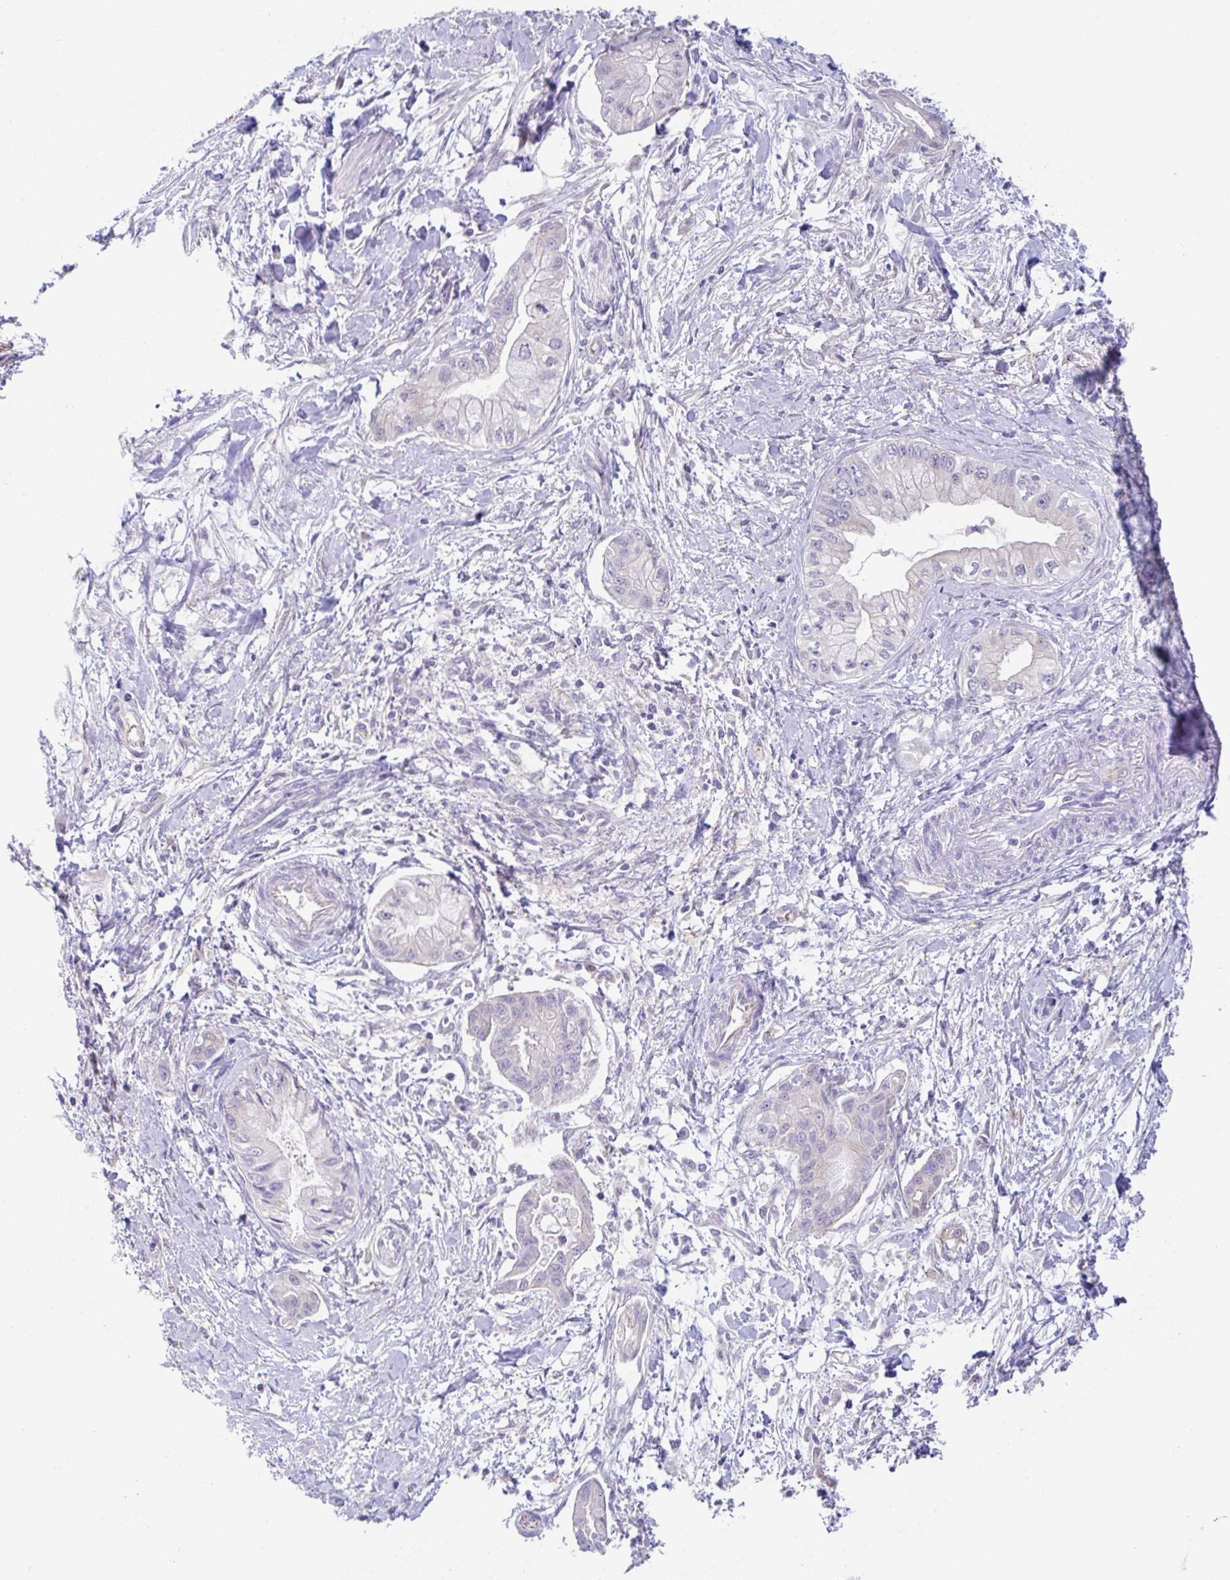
{"staining": {"intensity": "negative", "quantity": "none", "location": "none"}, "tissue": "pancreatic cancer", "cell_type": "Tumor cells", "image_type": "cancer", "snomed": [{"axis": "morphology", "description": "Adenocarcinoma, NOS"}, {"axis": "topography", "description": "Pancreas"}], "caption": "Immunohistochemical staining of pancreatic cancer demonstrates no significant expression in tumor cells.", "gene": "CGNL1", "patient": {"sex": "male", "age": 48}}